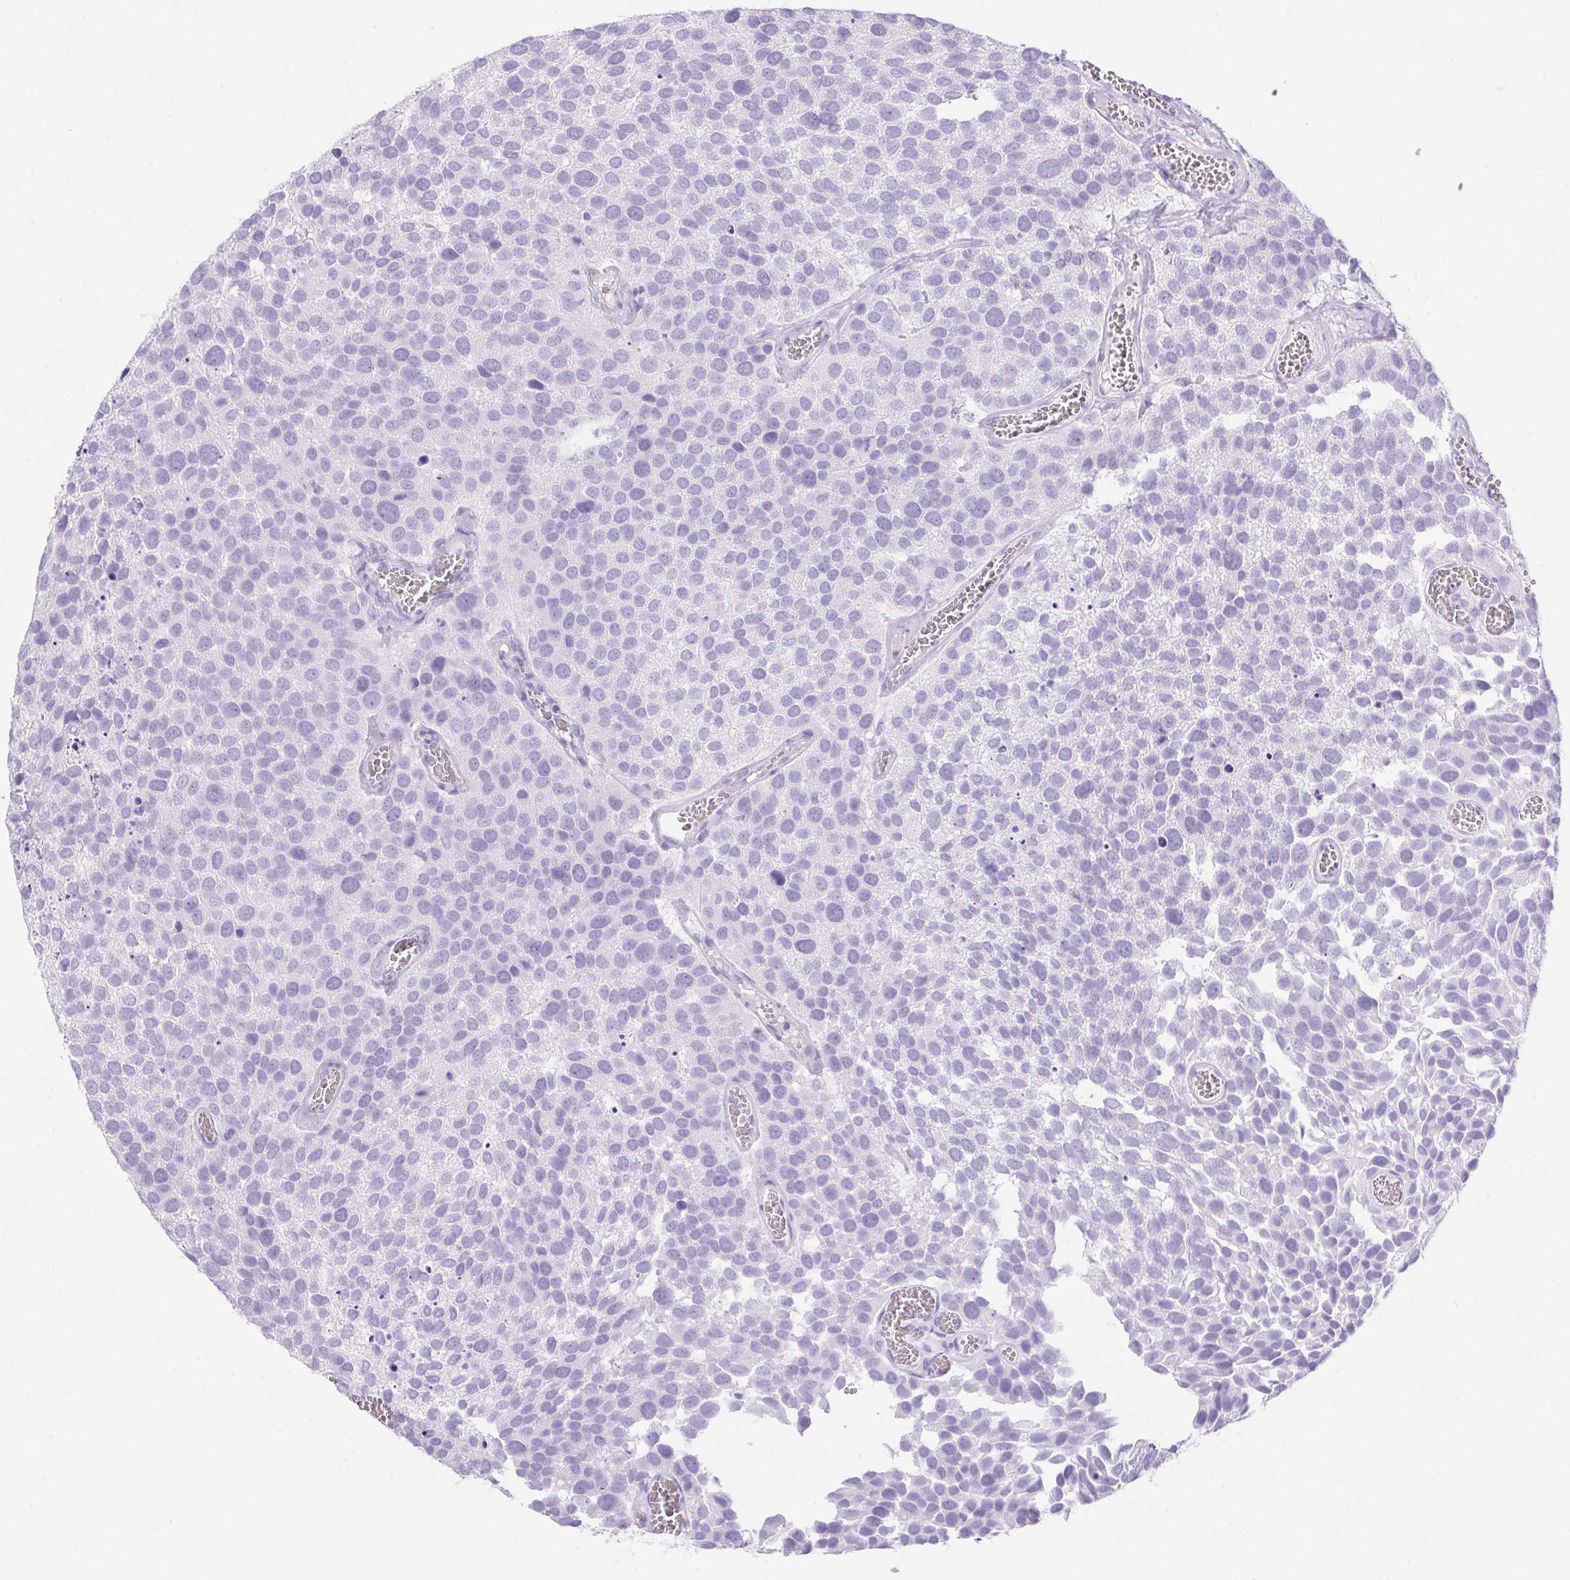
{"staining": {"intensity": "negative", "quantity": "none", "location": "none"}, "tissue": "urothelial cancer", "cell_type": "Tumor cells", "image_type": "cancer", "snomed": [{"axis": "morphology", "description": "Urothelial carcinoma, Low grade"}, {"axis": "topography", "description": "Urinary bladder"}], "caption": "There is no significant expression in tumor cells of urothelial cancer.", "gene": "ERP27", "patient": {"sex": "female", "age": 69}}